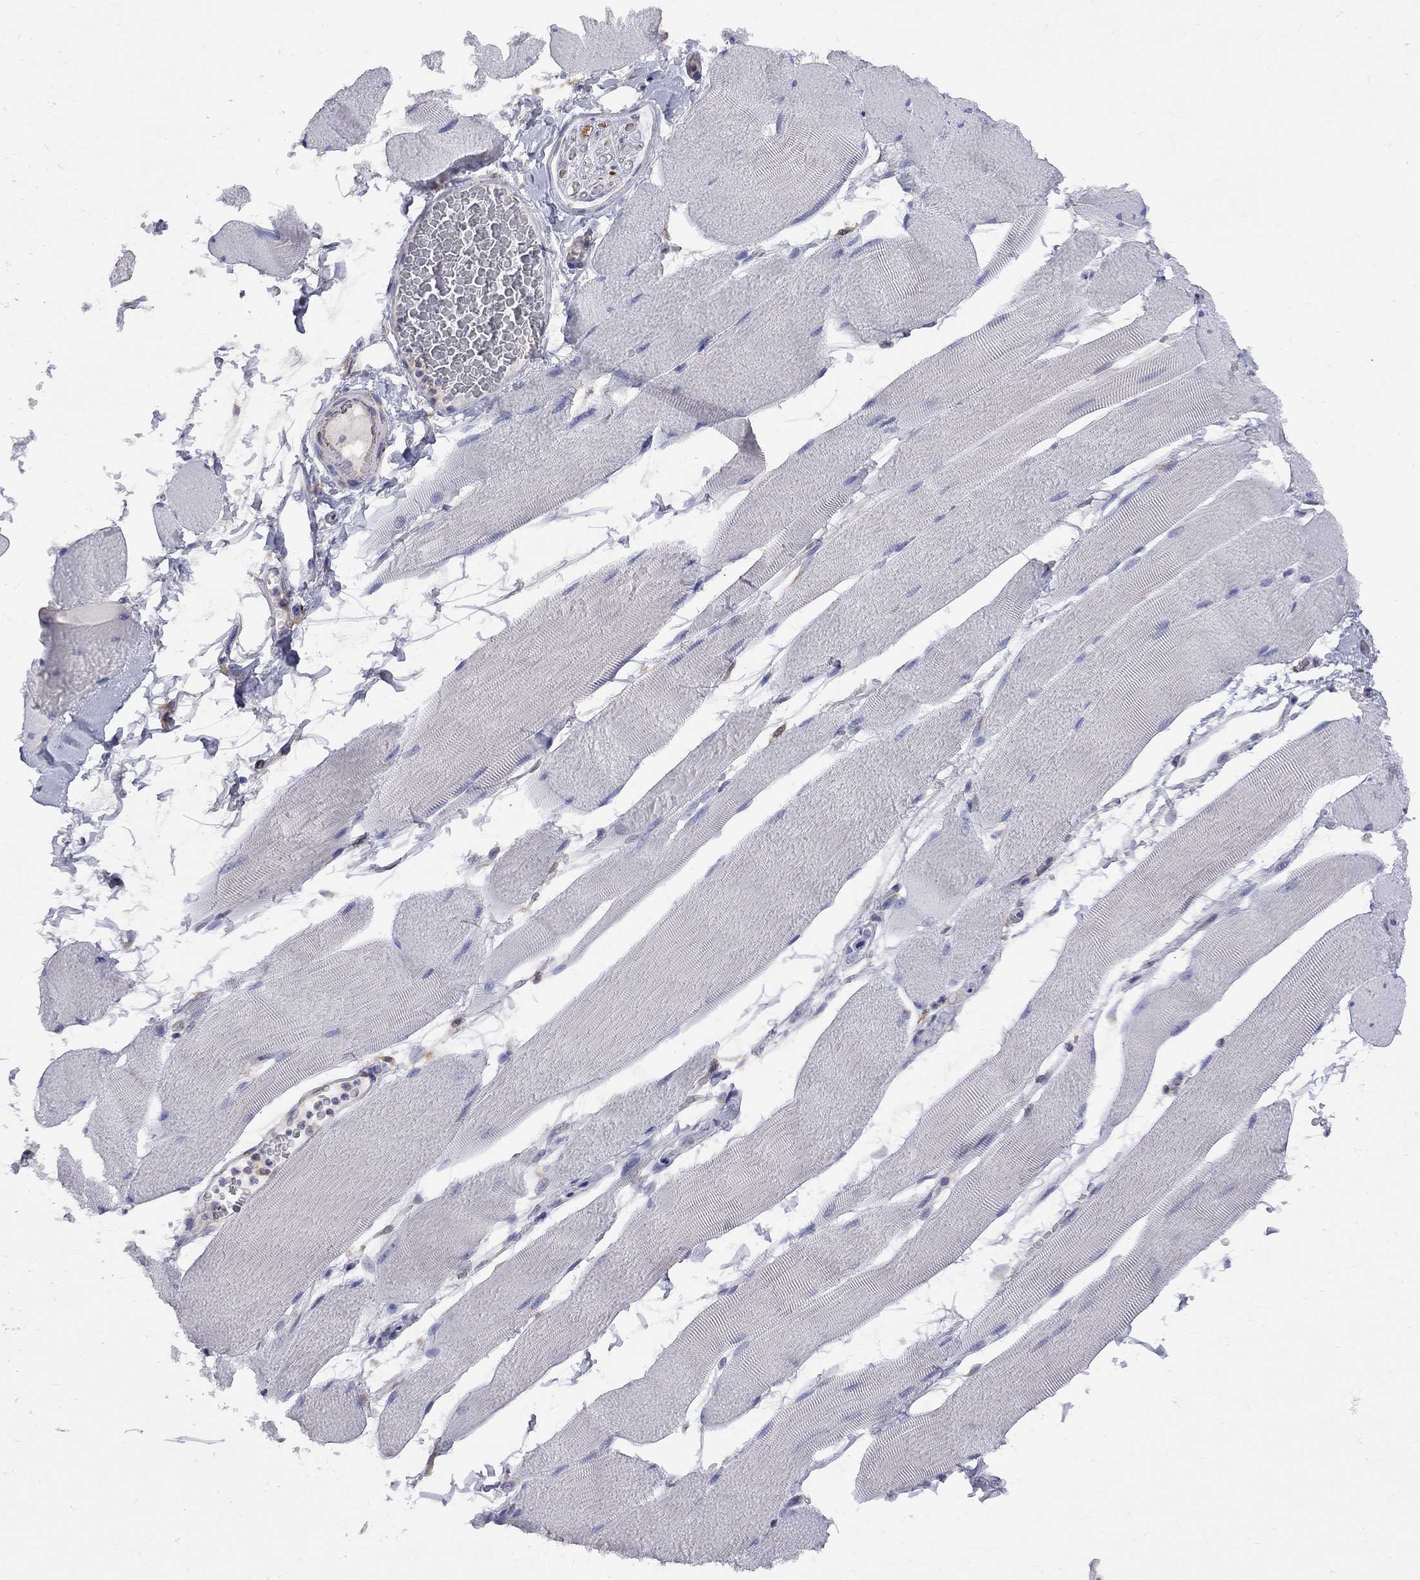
{"staining": {"intensity": "negative", "quantity": "none", "location": "none"}, "tissue": "skeletal muscle", "cell_type": "Myocytes", "image_type": "normal", "snomed": [{"axis": "morphology", "description": "Normal tissue, NOS"}, {"axis": "topography", "description": "Skeletal muscle"}], "caption": "DAB (3,3'-diaminobenzidine) immunohistochemical staining of benign skeletal muscle demonstrates no significant staining in myocytes. (DAB (3,3'-diaminobenzidine) immunohistochemistry (IHC) with hematoxylin counter stain).", "gene": "MTHFR", "patient": {"sex": "male", "age": 56}}